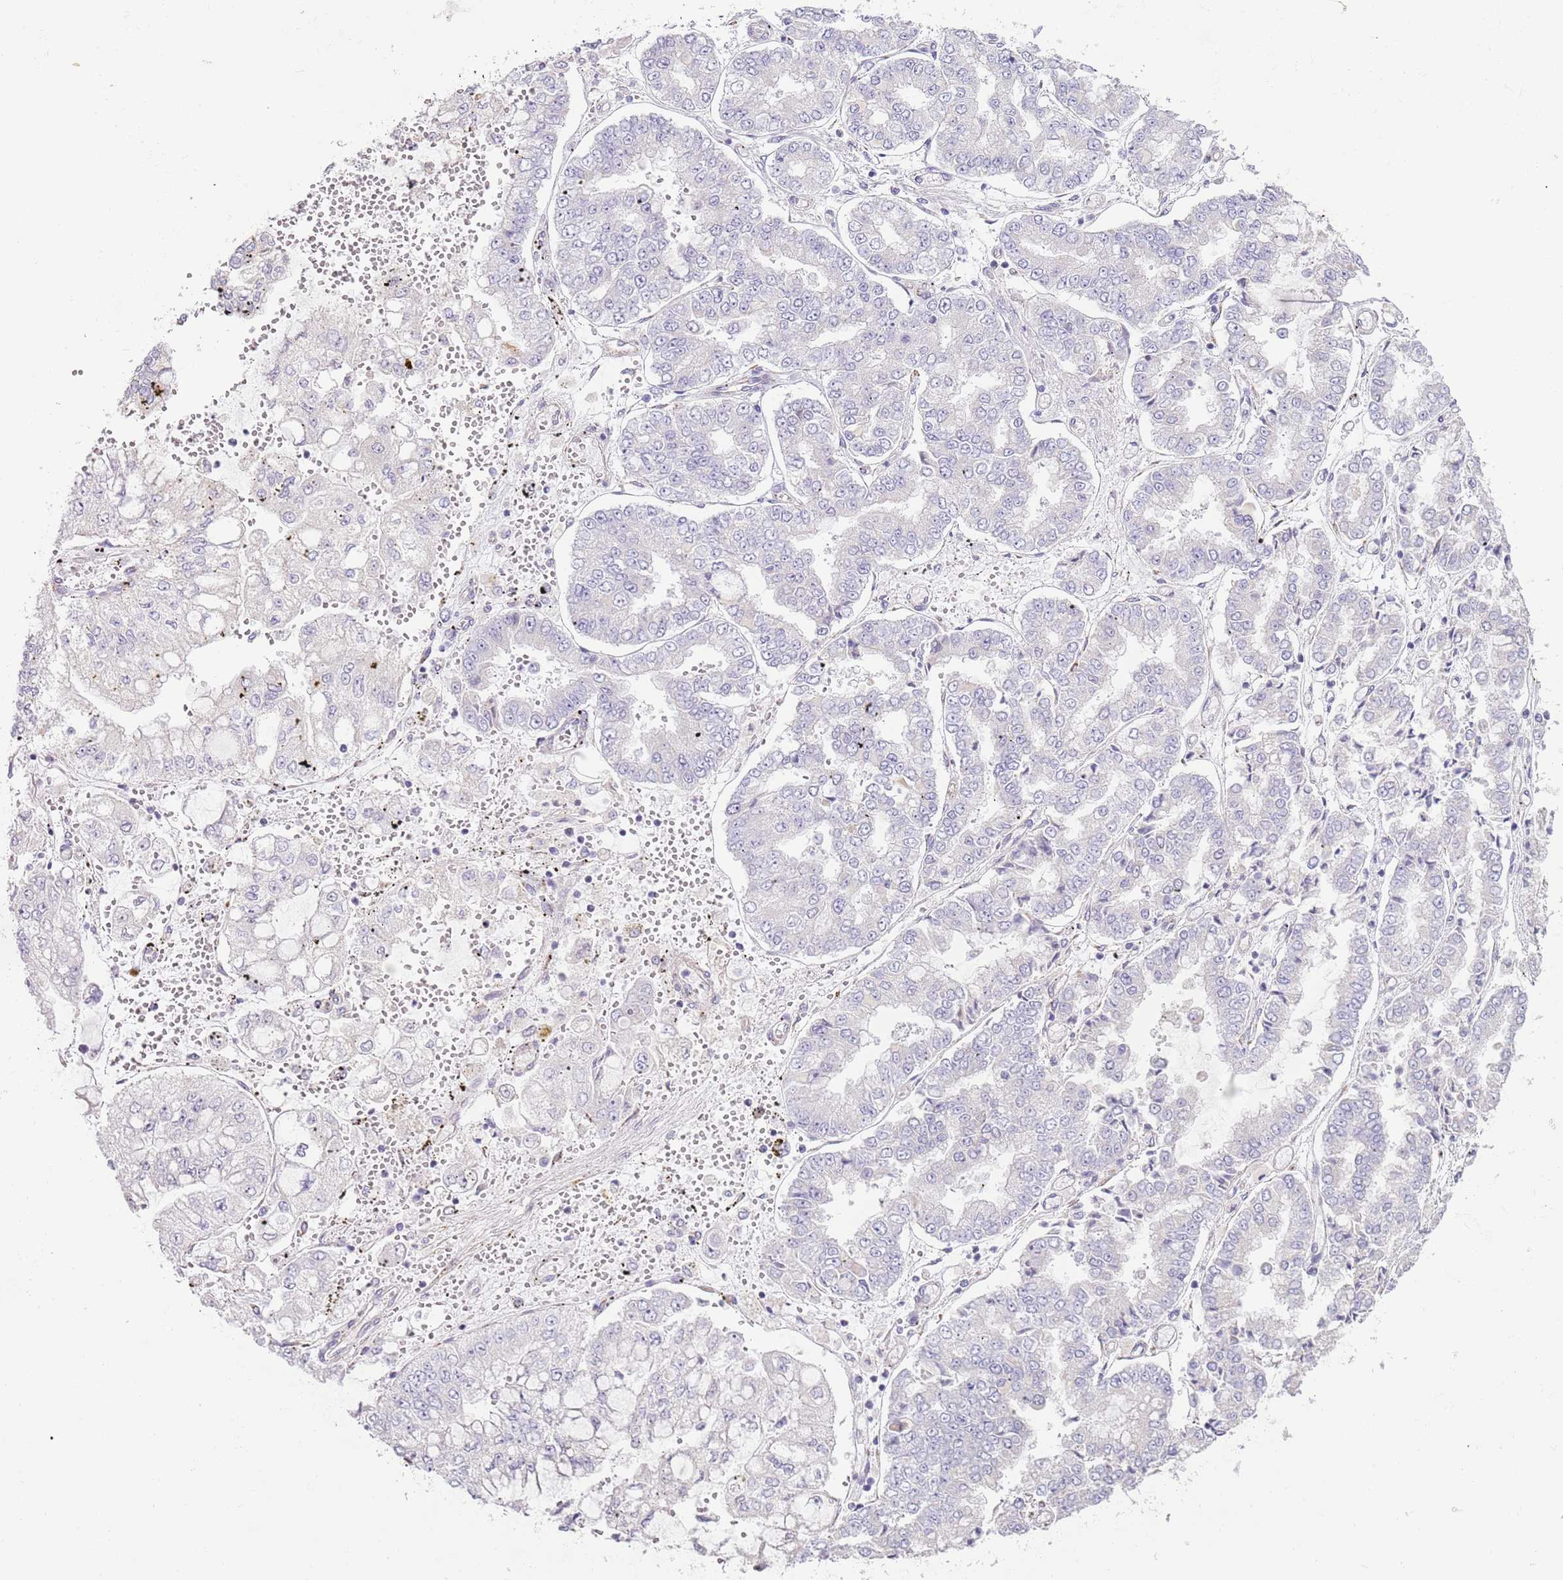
{"staining": {"intensity": "negative", "quantity": "none", "location": "none"}, "tissue": "stomach cancer", "cell_type": "Tumor cells", "image_type": "cancer", "snomed": [{"axis": "morphology", "description": "Adenocarcinoma, NOS"}, {"axis": "topography", "description": "Stomach"}], "caption": "Stomach cancer (adenocarcinoma) was stained to show a protein in brown. There is no significant staining in tumor cells. (Brightfield microscopy of DAB IHC at high magnification).", "gene": "RNF222", "patient": {"sex": "male", "age": 76}}